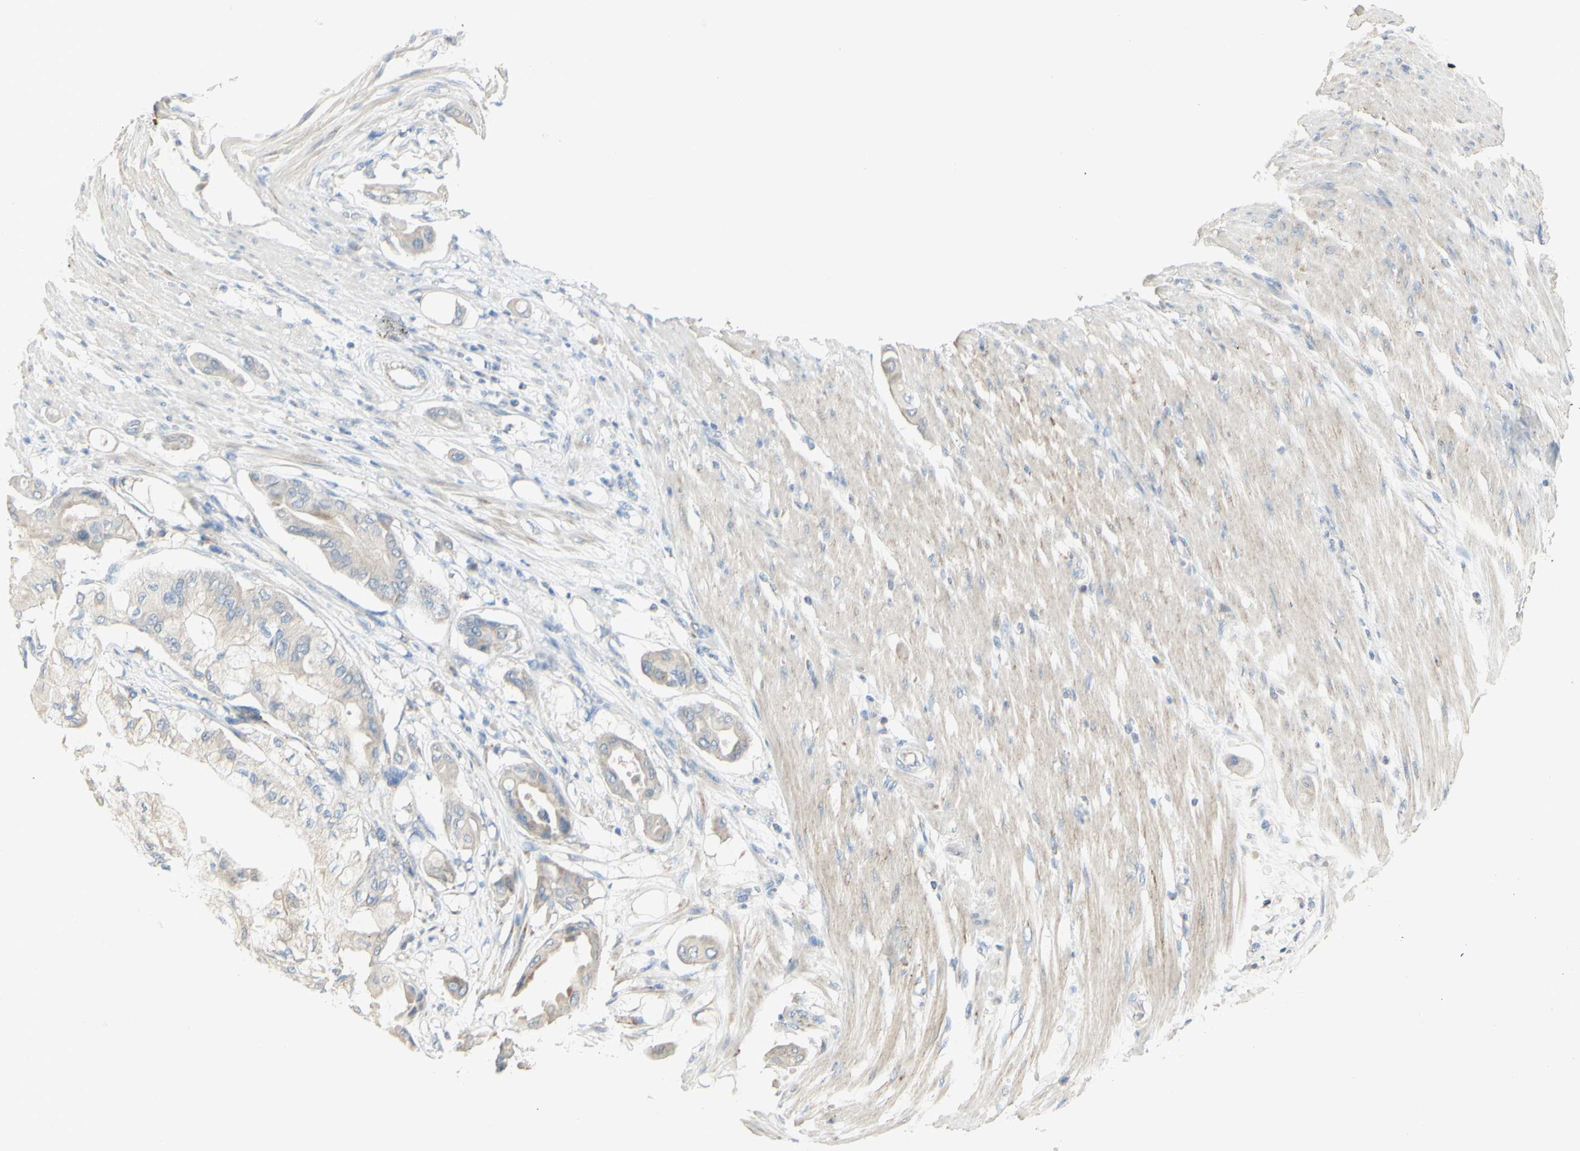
{"staining": {"intensity": "weak", "quantity": "25%-75%", "location": "cytoplasmic/membranous"}, "tissue": "pancreatic cancer", "cell_type": "Tumor cells", "image_type": "cancer", "snomed": [{"axis": "morphology", "description": "Adenocarcinoma, NOS"}, {"axis": "morphology", "description": "Adenocarcinoma, metastatic, NOS"}, {"axis": "topography", "description": "Lymph node"}, {"axis": "topography", "description": "Pancreas"}, {"axis": "topography", "description": "Duodenum"}], "caption": "Immunohistochemical staining of human pancreatic cancer (adenocarcinoma) shows weak cytoplasmic/membranous protein expression in approximately 25%-75% of tumor cells.", "gene": "CNTNAP1", "patient": {"sex": "female", "age": 64}}